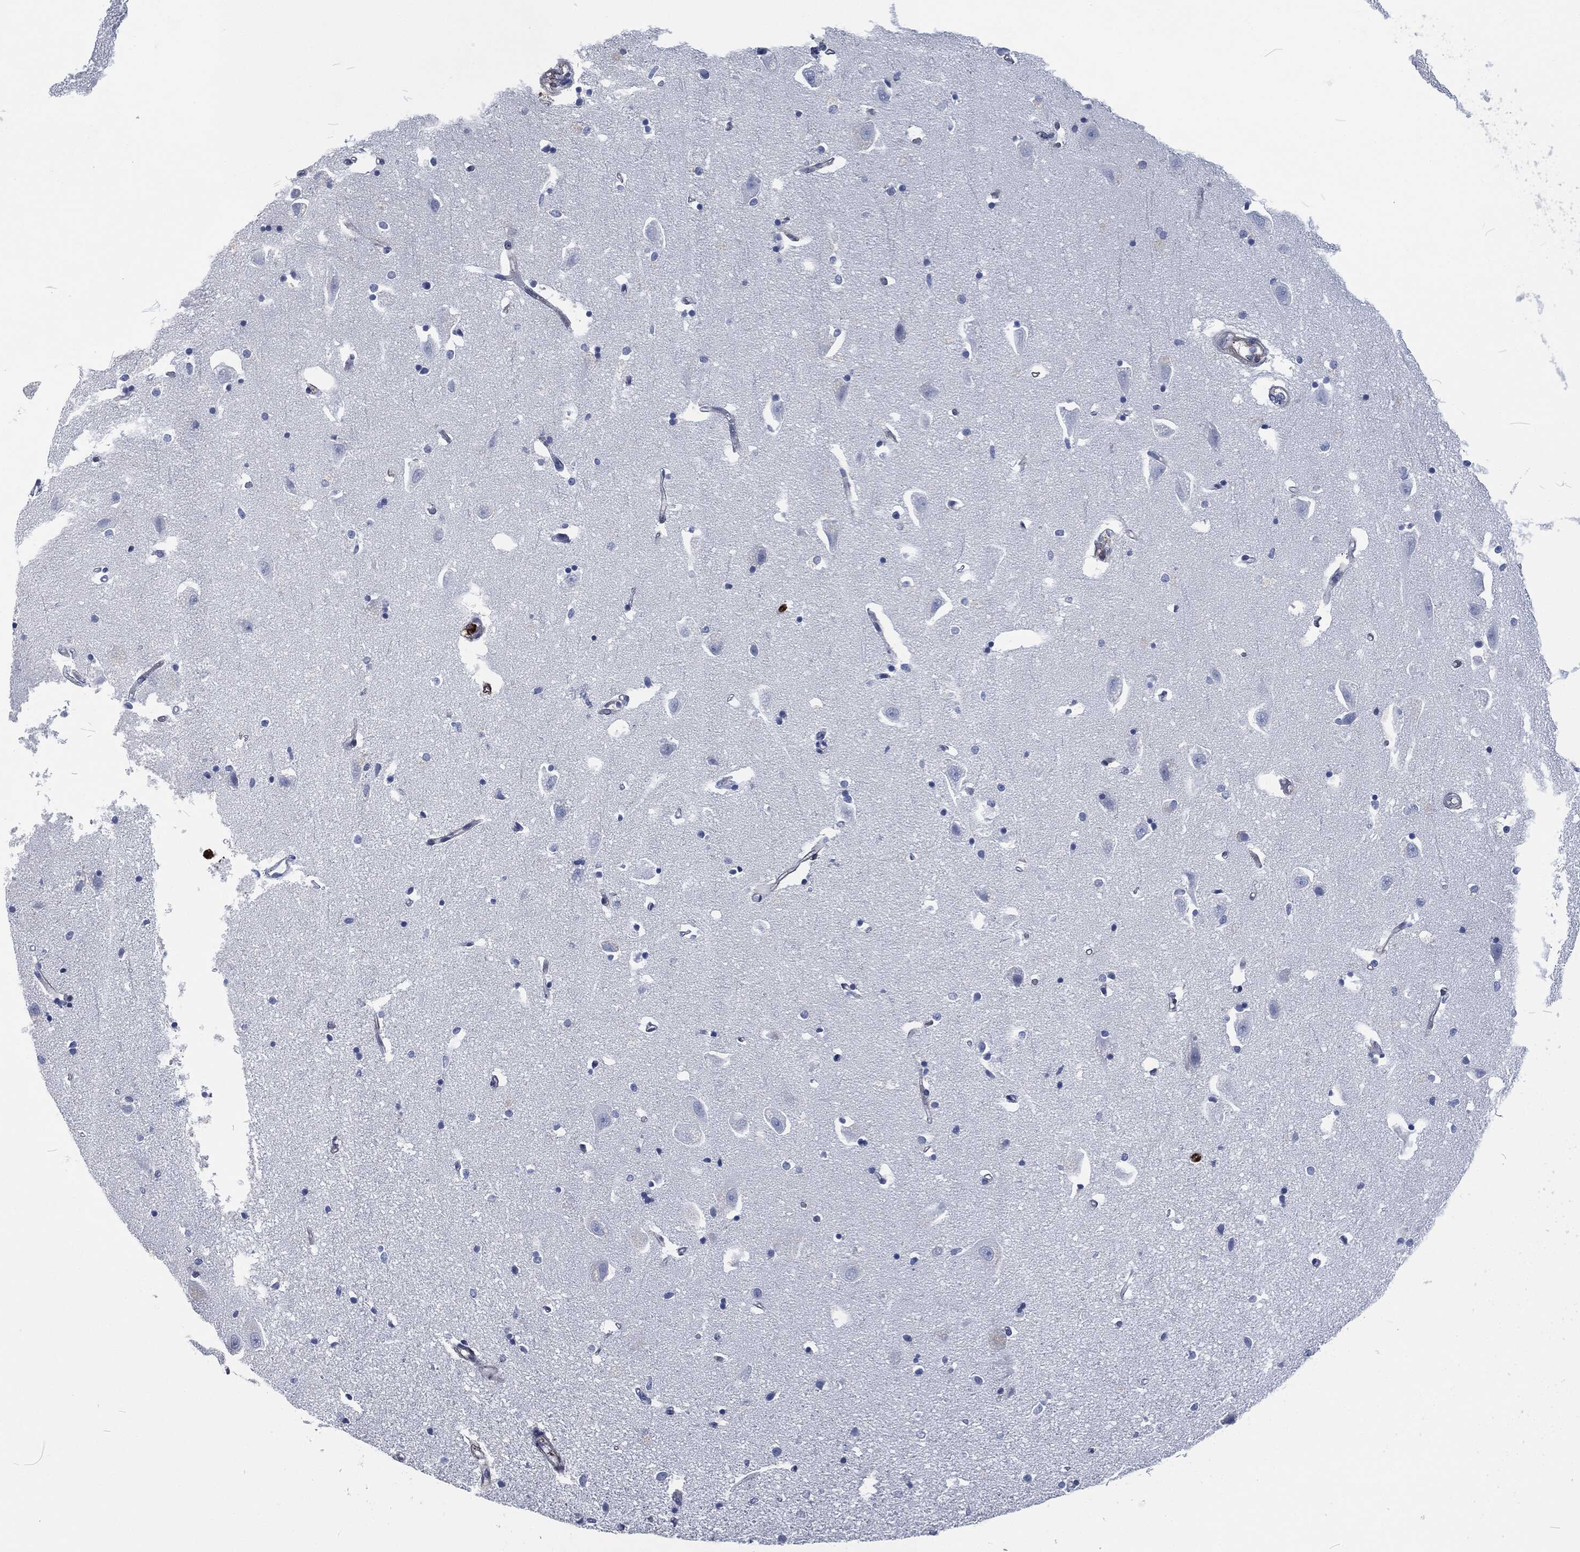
{"staining": {"intensity": "negative", "quantity": "none", "location": "none"}, "tissue": "hippocampus", "cell_type": "Glial cells", "image_type": "normal", "snomed": [{"axis": "morphology", "description": "Normal tissue, NOS"}, {"axis": "topography", "description": "Lateral ventricle wall"}, {"axis": "topography", "description": "Hippocampus"}], "caption": "Immunohistochemical staining of normal hippocampus exhibits no significant staining in glial cells. Nuclei are stained in blue.", "gene": "MPO", "patient": {"sex": "female", "age": 63}}